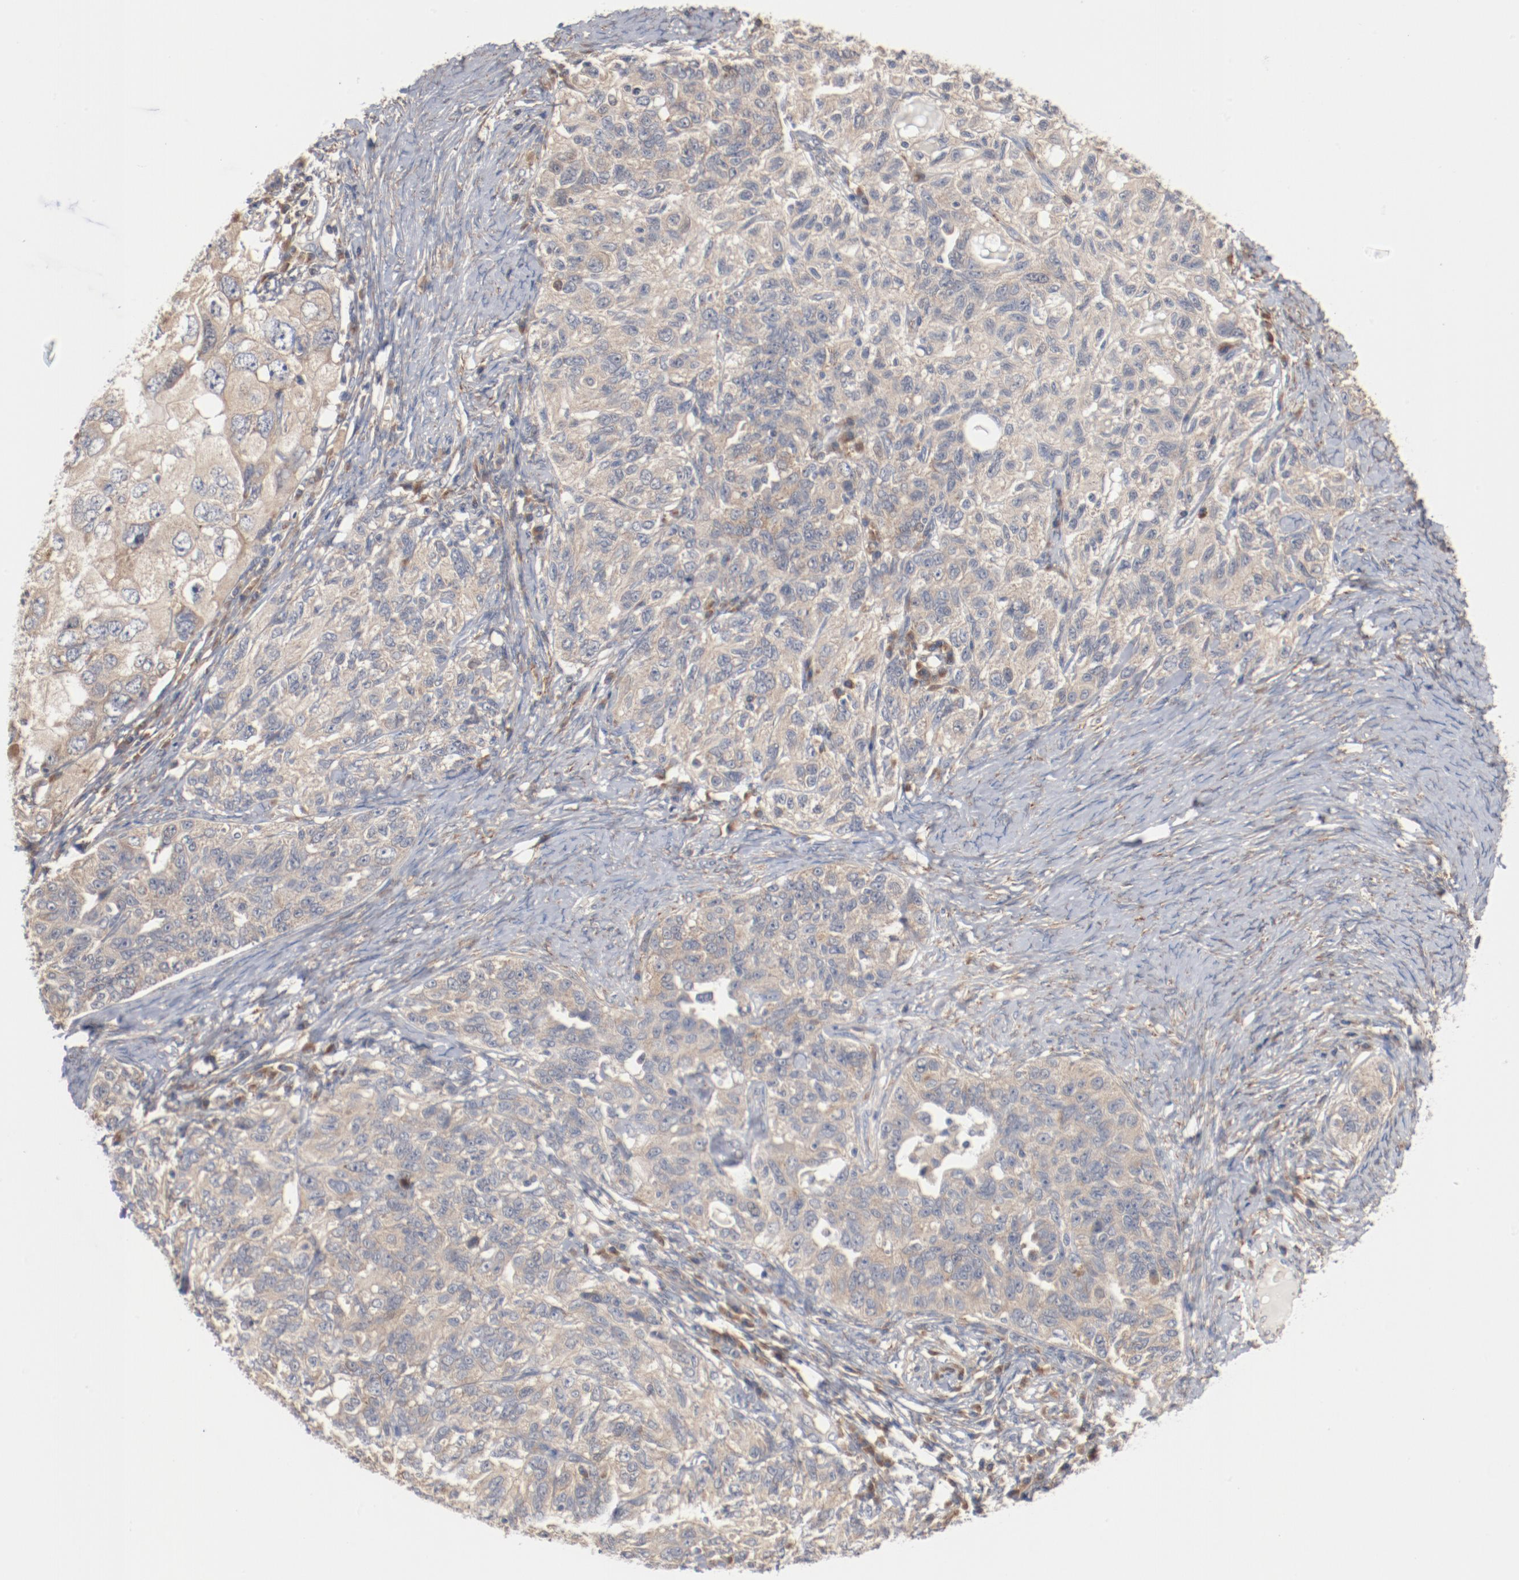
{"staining": {"intensity": "weak", "quantity": ">75%", "location": "cytoplasmic/membranous"}, "tissue": "ovarian cancer", "cell_type": "Tumor cells", "image_type": "cancer", "snomed": [{"axis": "morphology", "description": "Cystadenocarcinoma, serous, NOS"}, {"axis": "topography", "description": "Ovary"}], "caption": "Weak cytoplasmic/membranous positivity is identified in about >75% of tumor cells in ovarian cancer (serous cystadenocarcinoma).", "gene": "RNASE11", "patient": {"sex": "female", "age": 82}}